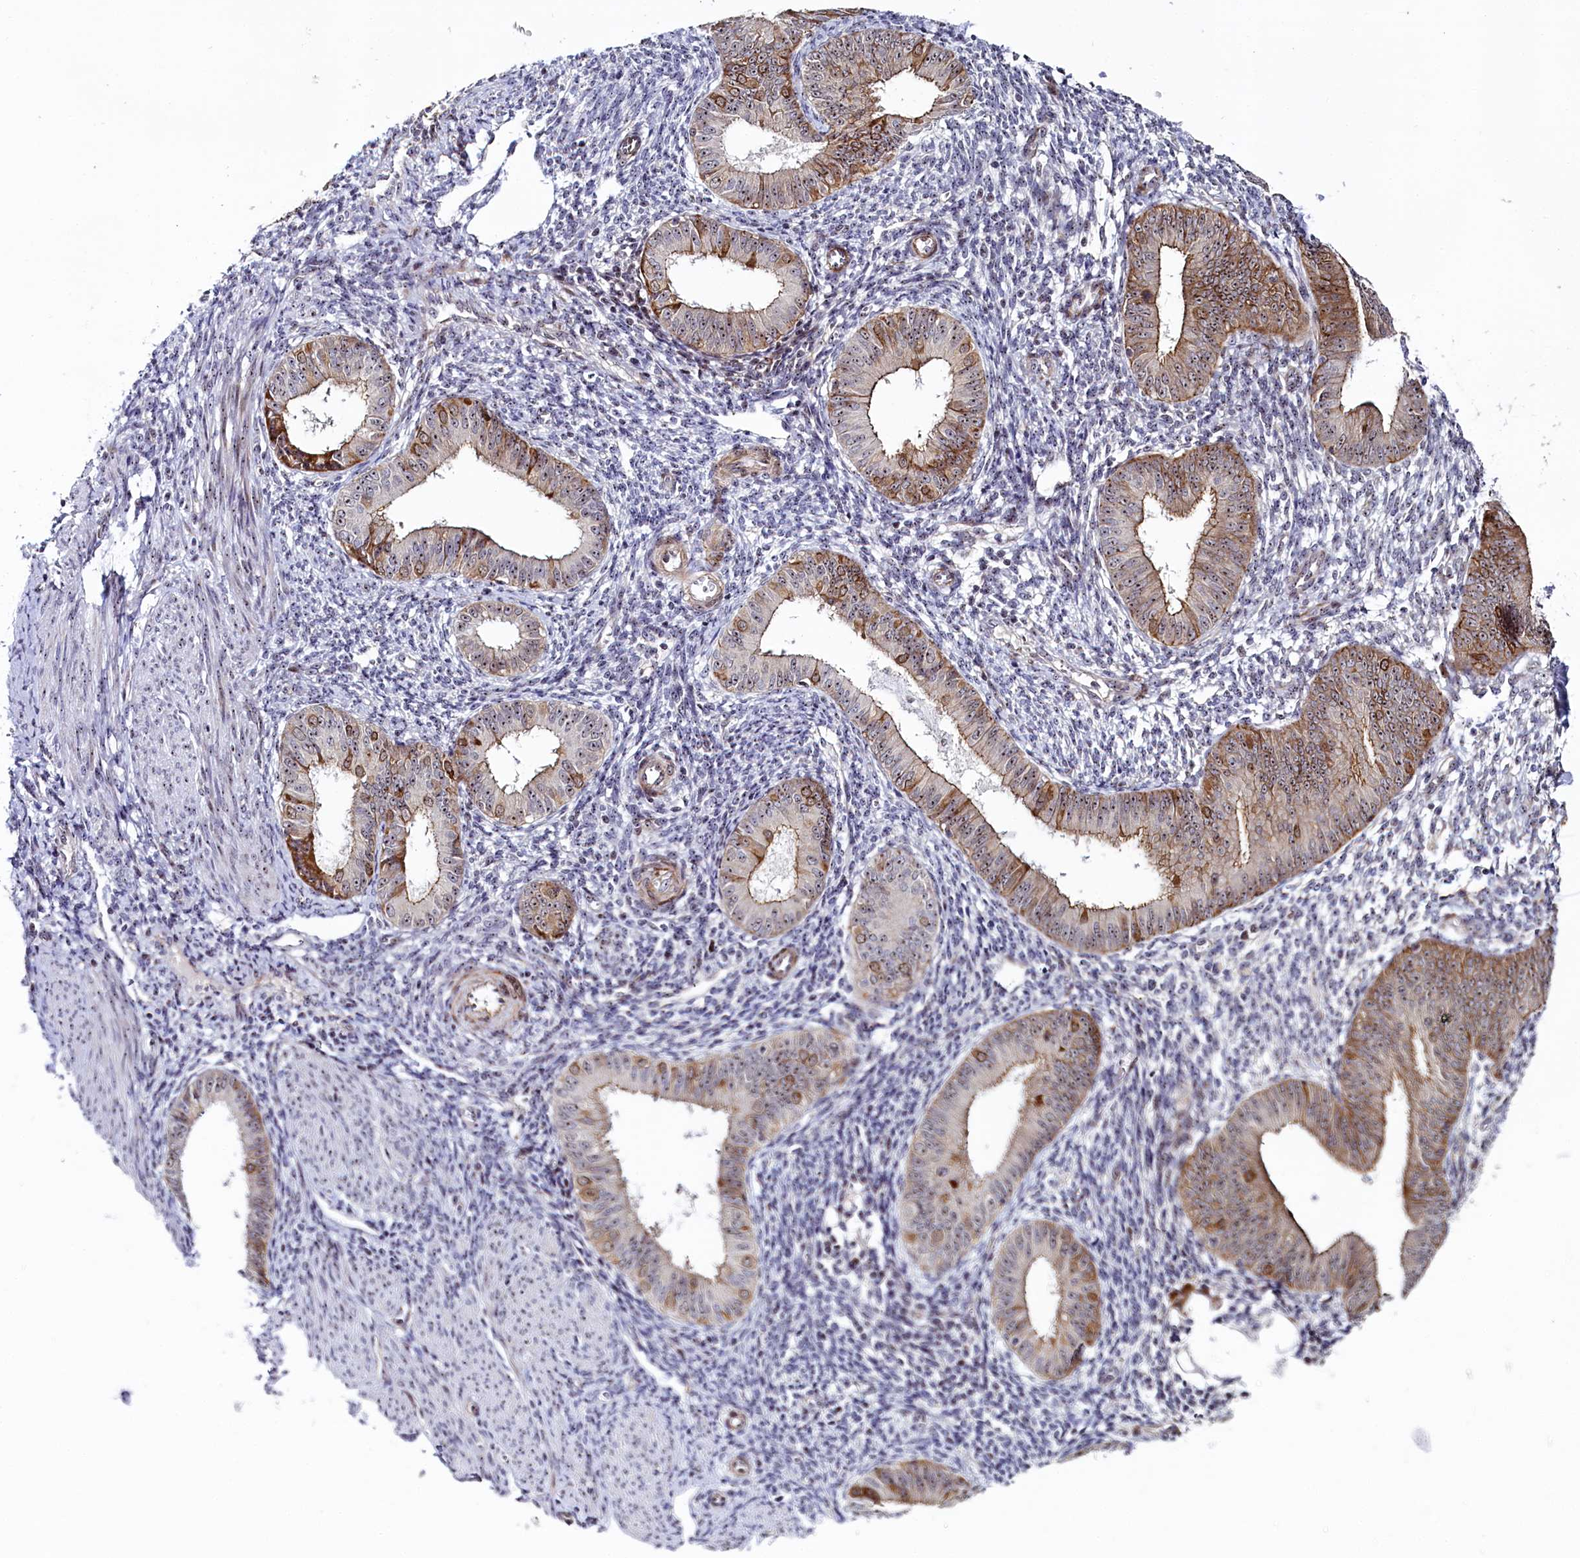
{"staining": {"intensity": "weak", "quantity": "25%-75%", "location": "nuclear"}, "tissue": "endometrium", "cell_type": "Cells in endometrial stroma", "image_type": "normal", "snomed": [{"axis": "morphology", "description": "Normal tissue, NOS"}, {"axis": "topography", "description": "Uterus"}, {"axis": "topography", "description": "Endometrium"}], "caption": "Brown immunohistochemical staining in unremarkable endometrium reveals weak nuclear staining in about 25%-75% of cells in endometrial stroma.", "gene": "TCOF1", "patient": {"sex": "female", "age": 48}}